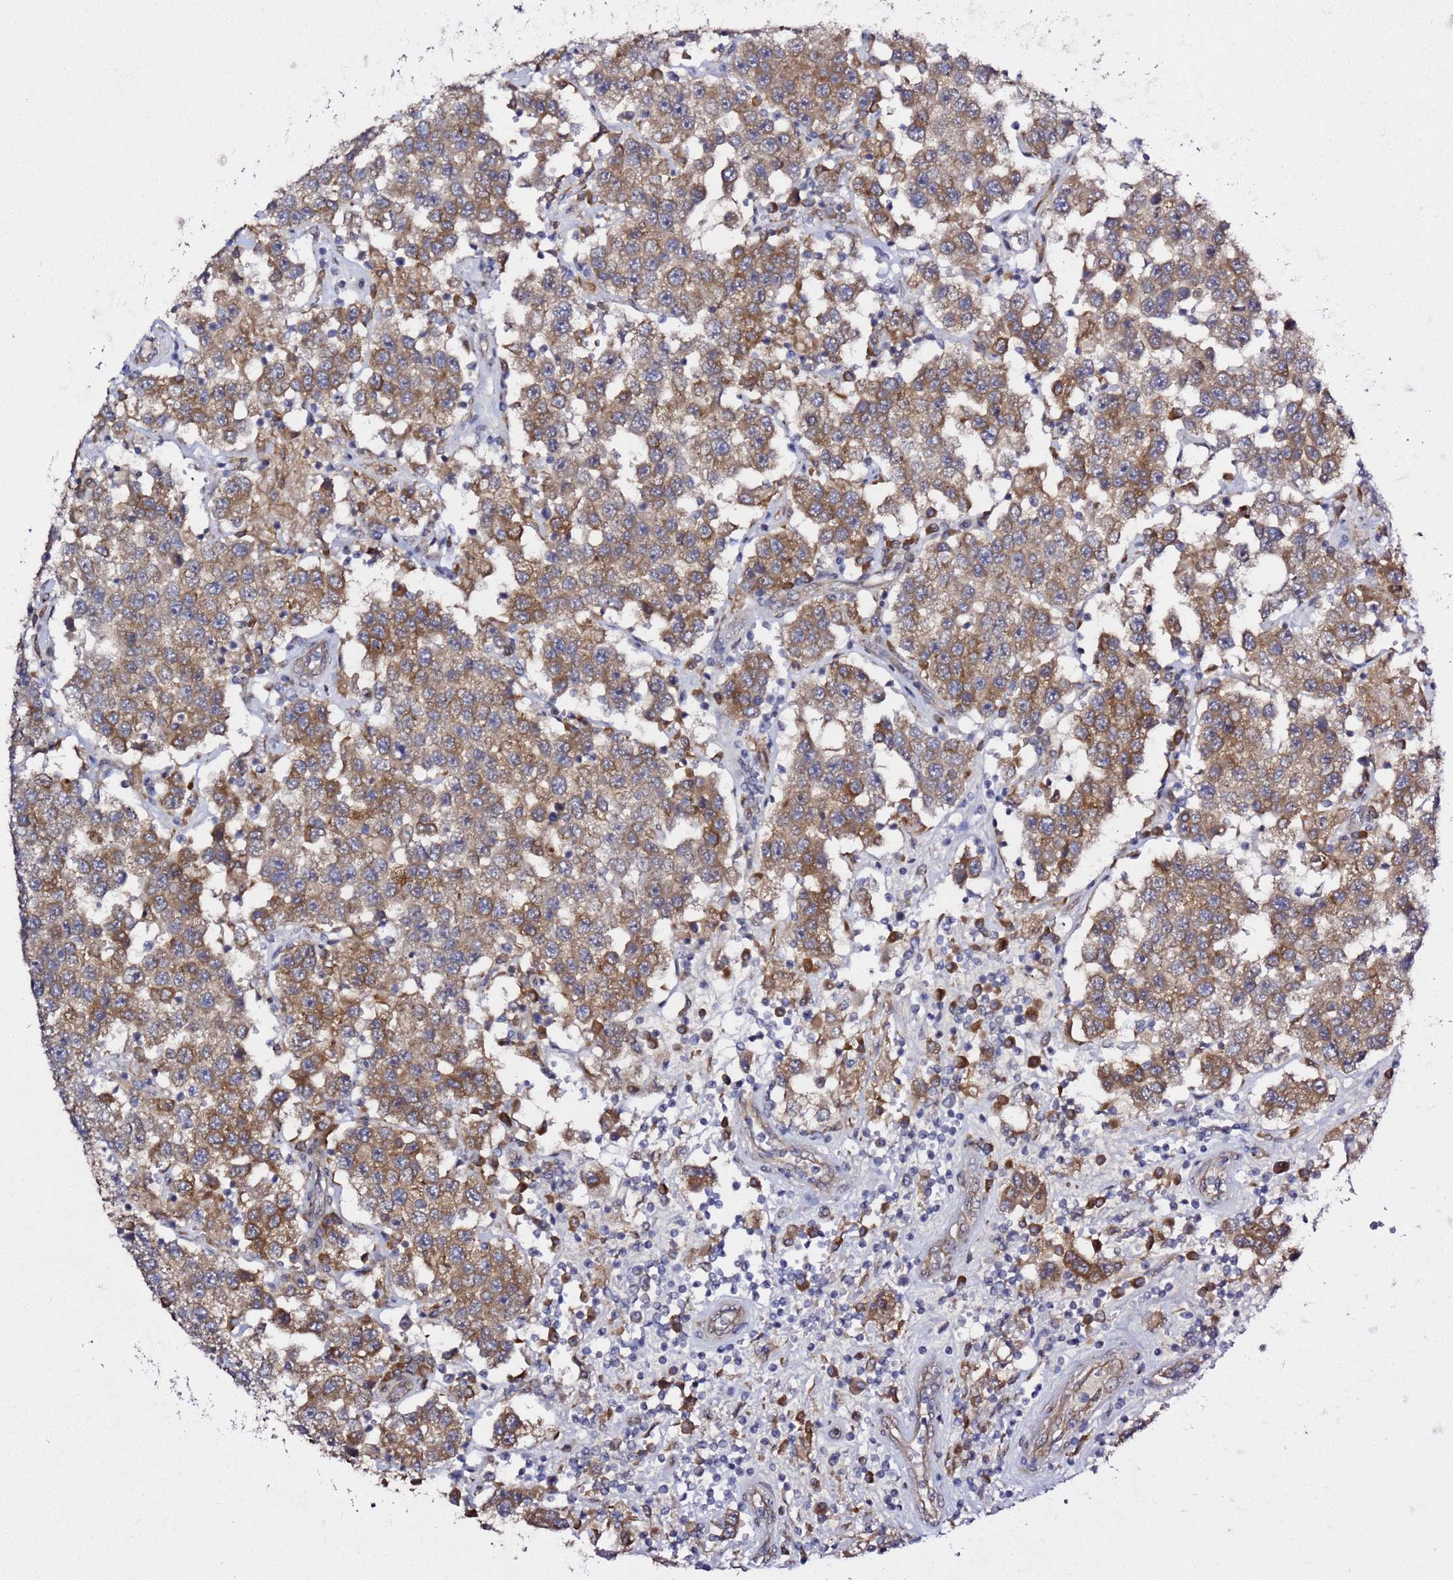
{"staining": {"intensity": "moderate", "quantity": ">75%", "location": "cytoplasmic/membranous"}, "tissue": "testis cancer", "cell_type": "Tumor cells", "image_type": "cancer", "snomed": [{"axis": "morphology", "description": "Seminoma, NOS"}, {"axis": "topography", "description": "Testis"}], "caption": "Immunohistochemistry micrograph of testis cancer stained for a protein (brown), which reveals medium levels of moderate cytoplasmic/membranous staining in approximately >75% of tumor cells.", "gene": "PRKAB2", "patient": {"sex": "male", "age": 37}}